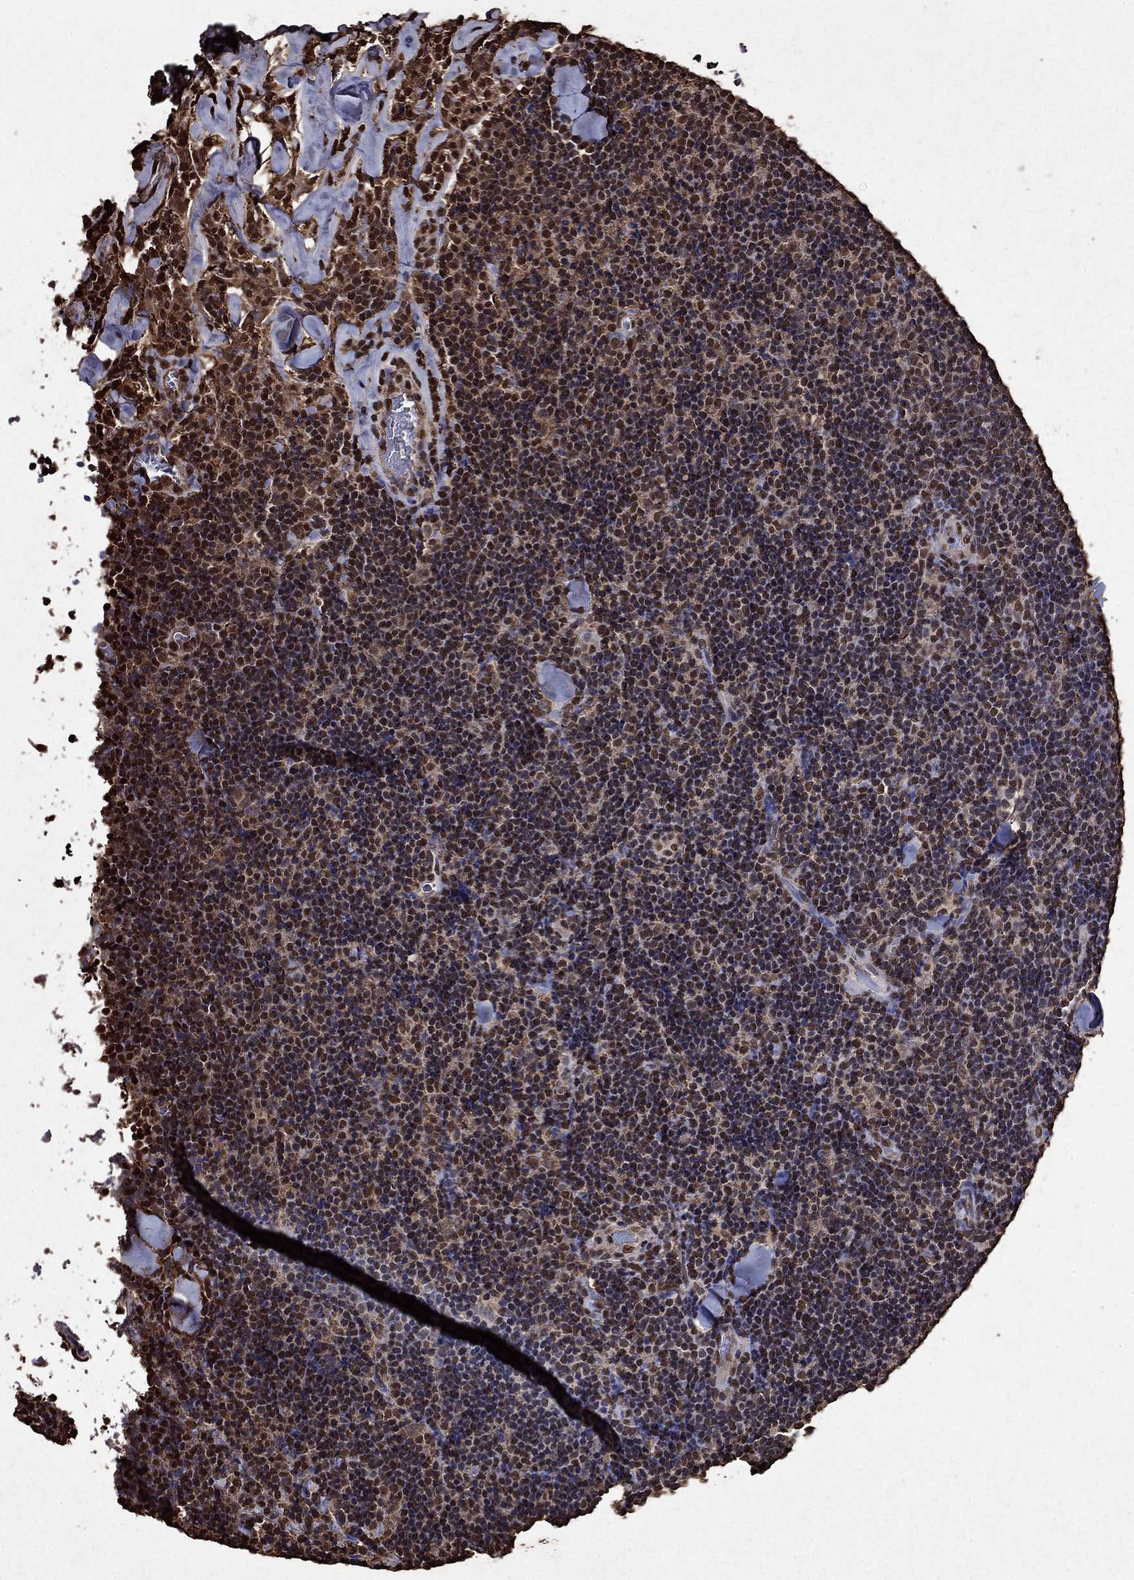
{"staining": {"intensity": "moderate", "quantity": "25%-75%", "location": "cytoplasmic/membranous,nuclear"}, "tissue": "lymphoma", "cell_type": "Tumor cells", "image_type": "cancer", "snomed": [{"axis": "morphology", "description": "Malignant lymphoma, non-Hodgkin's type, Low grade"}, {"axis": "topography", "description": "Lymph node"}], "caption": "Immunohistochemical staining of human lymphoma shows medium levels of moderate cytoplasmic/membranous and nuclear staining in approximately 25%-75% of tumor cells.", "gene": "GAPDH", "patient": {"sex": "female", "age": 56}}